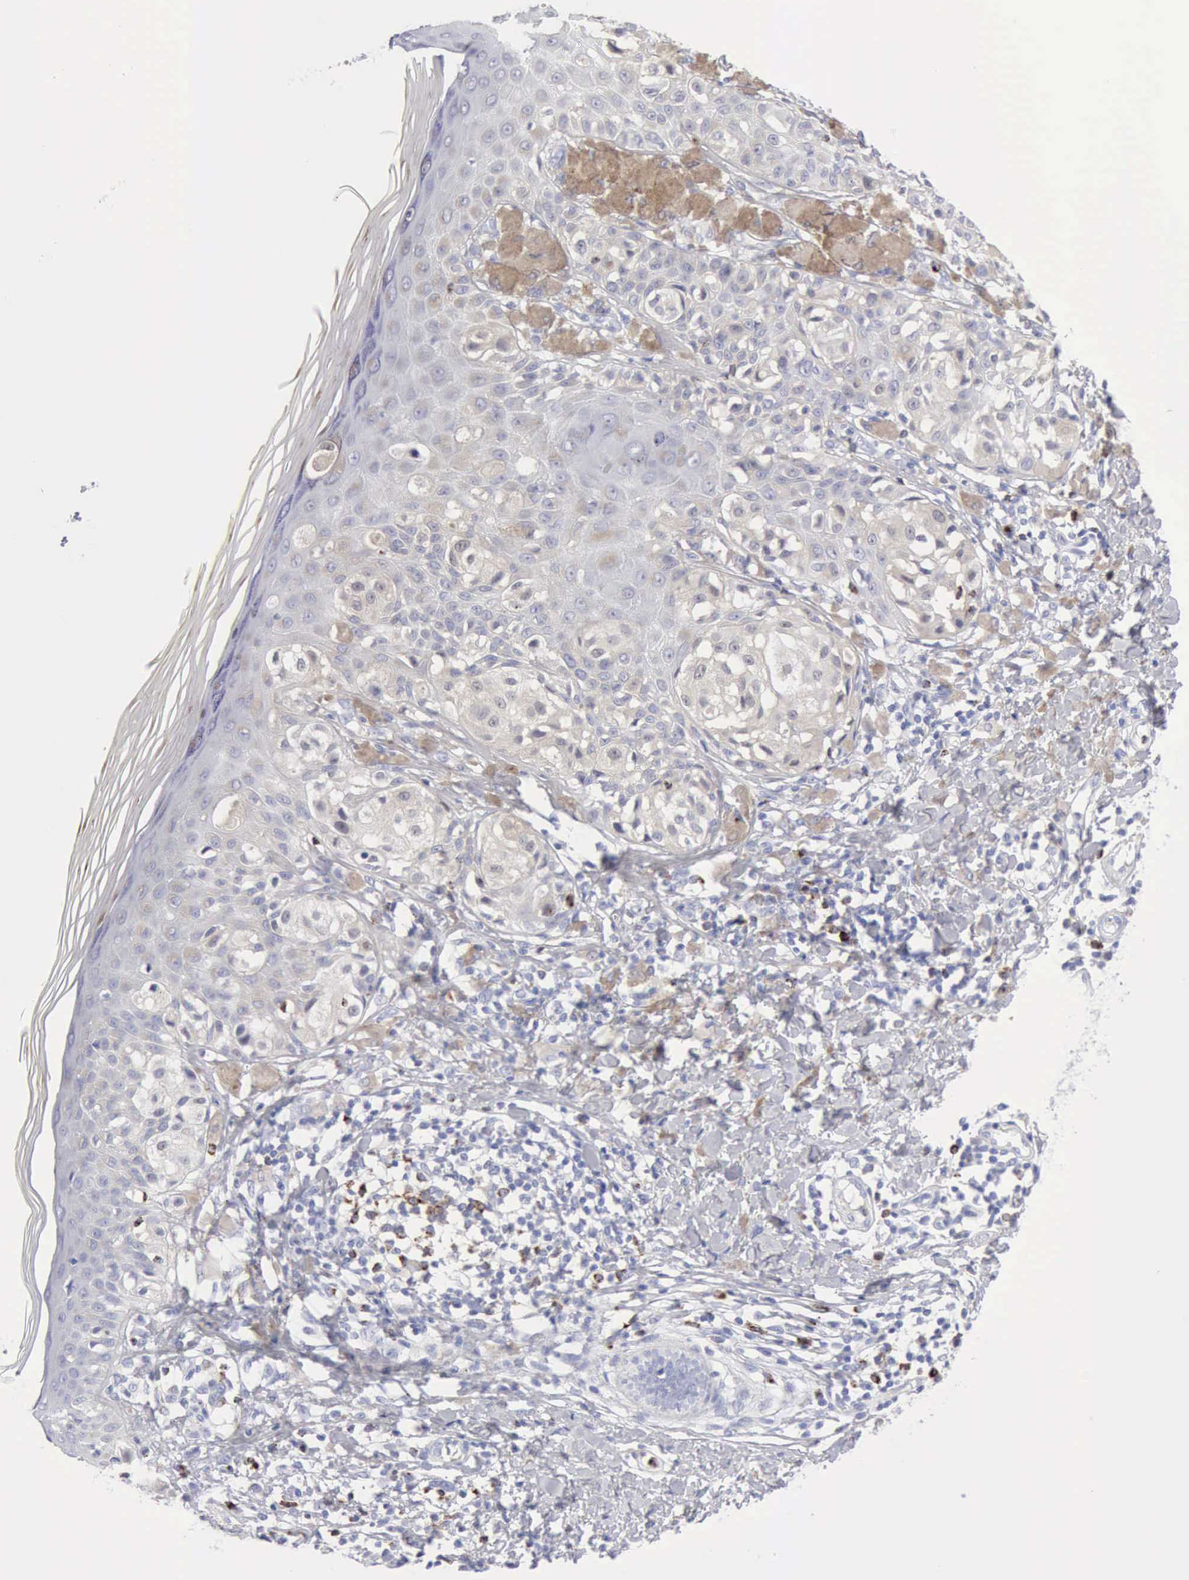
{"staining": {"intensity": "negative", "quantity": "none", "location": "none"}, "tissue": "melanoma", "cell_type": "Tumor cells", "image_type": "cancer", "snomed": [{"axis": "morphology", "description": "Malignant melanoma, NOS"}, {"axis": "topography", "description": "Skin"}], "caption": "This is a histopathology image of IHC staining of malignant melanoma, which shows no expression in tumor cells. The staining was performed using DAB to visualize the protein expression in brown, while the nuclei were stained in blue with hematoxylin (Magnification: 20x).", "gene": "GZMB", "patient": {"sex": "female", "age": 55}}